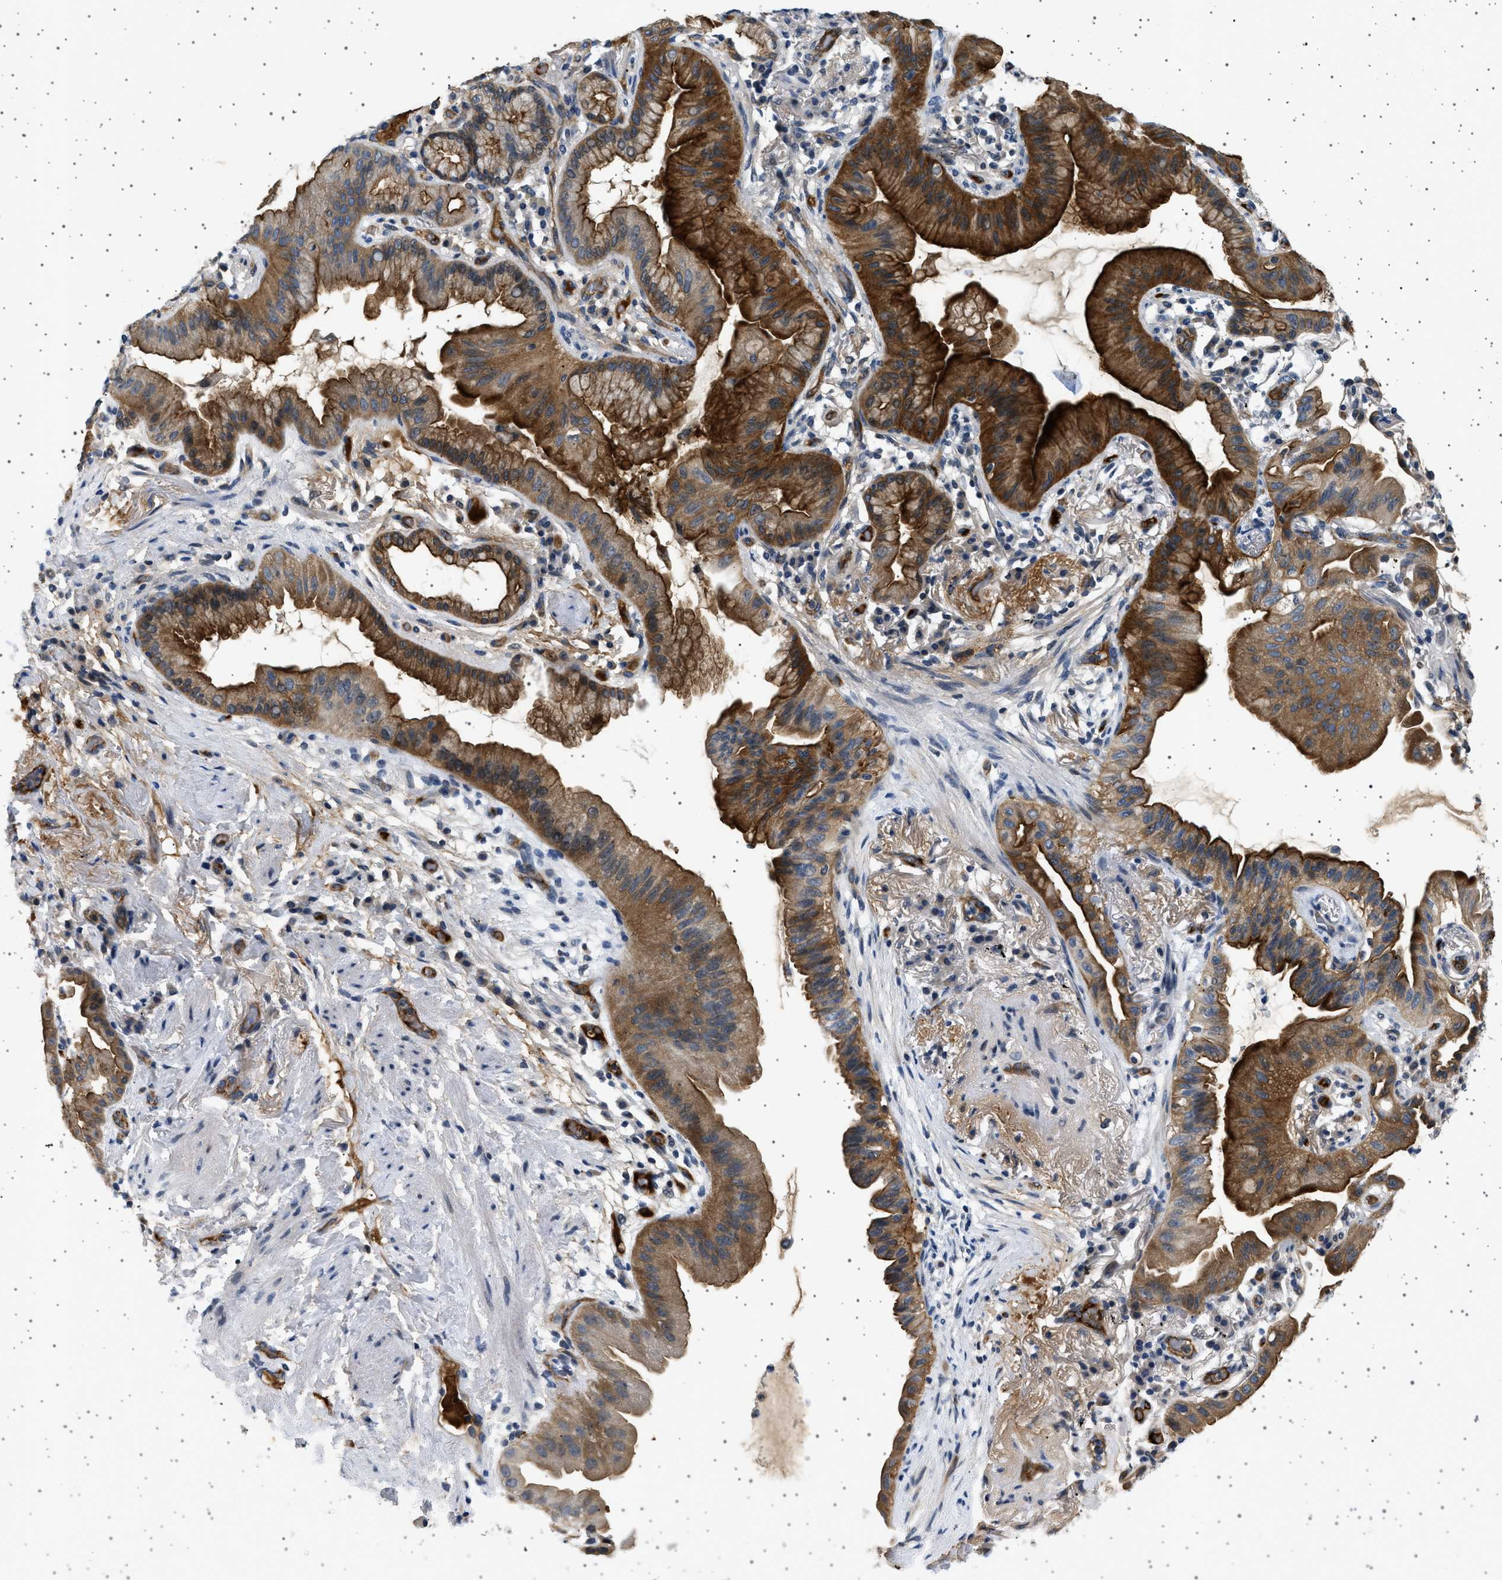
{"staining": {"intensity": "strong", "quantity": ">75%", "location": "cytoplasmic/membranous"}, "tissue": "lung cancer", "cell_type": "Tumor cells", "image_type": "cancer", "snomed": [{"axis": "morphology", "description": "Normal tissue, NOS"}, {"axis": "morphology", "description": "Adenocarcinoma, NOS"}, {"axis": "topography", "description": "Bronchus"}, {"axis": "topography", "description": "Lung"}], "caption": "Strong cytoplasmic/membranous protein staining is seen in about >75% of tumor cells in lung adenocarcinoma.", "gene": "PLPP6", "patient": {"sex": "female", "age": 70}}